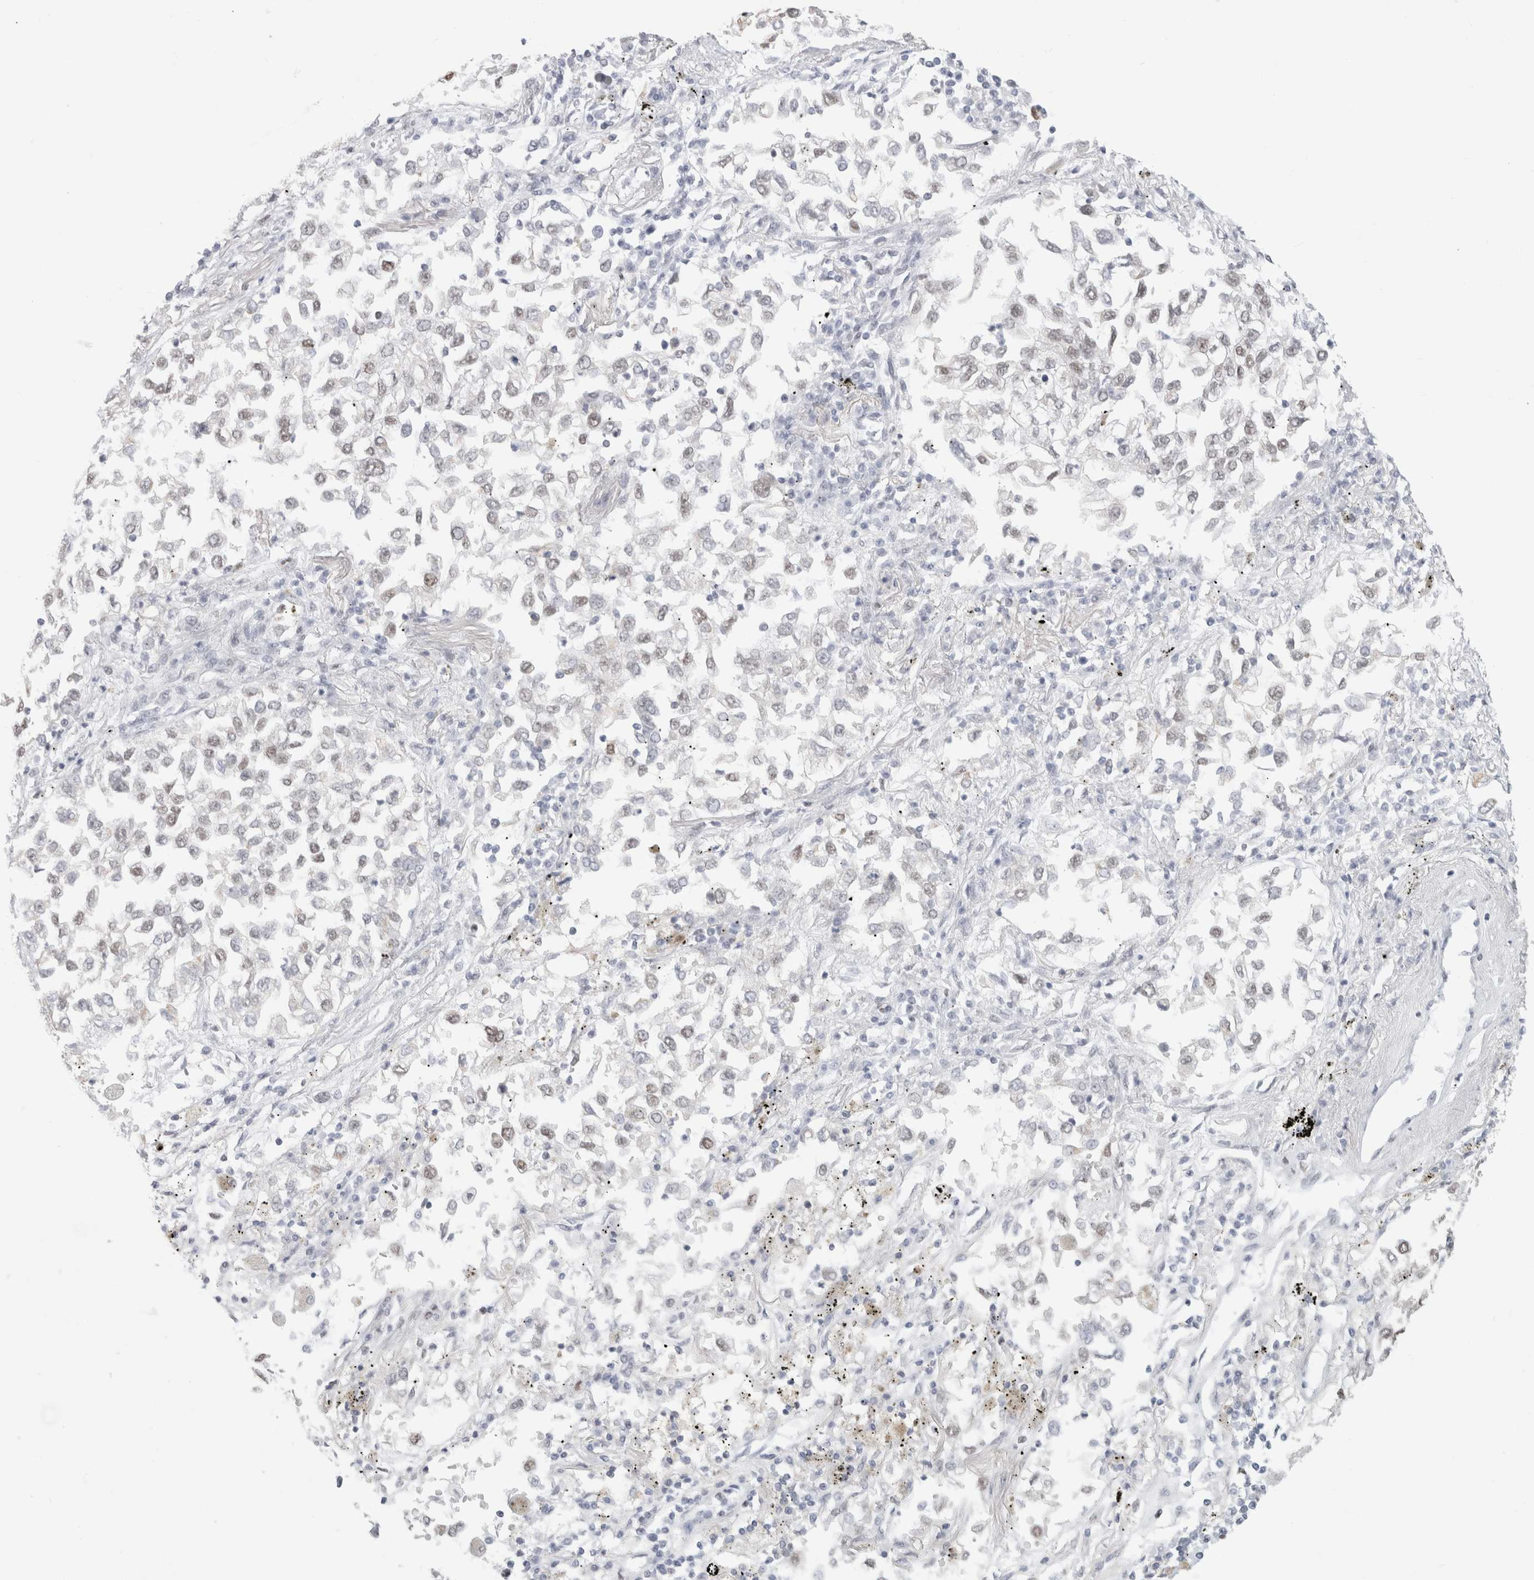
{"staining": {"intensity": "moderate", "quantity": "25%-75%", "location": "nuclear"}, "tissue": "lung cancer", "cell_type": "Tumor cells", "image_type": "cancer", "snomed": [{"axis": "morphology", "description": "Inflammation, NOS"}, {"axis": "morphology", "description": "Adenocarcinoma, NOS"}, {"axis": "topography", "description": "Lung"}], "caption": "Immunohistochemistry of lung cancer displays medium levels of moderate nuclear expression in about 25%-75% of tumor cells. Immunohistochemistry (ihc) stains the protein of interest in brown and the nuclei are stained blue.", "gene": "SMARCC1", "patient": {"sex": "male", "age": 63}}